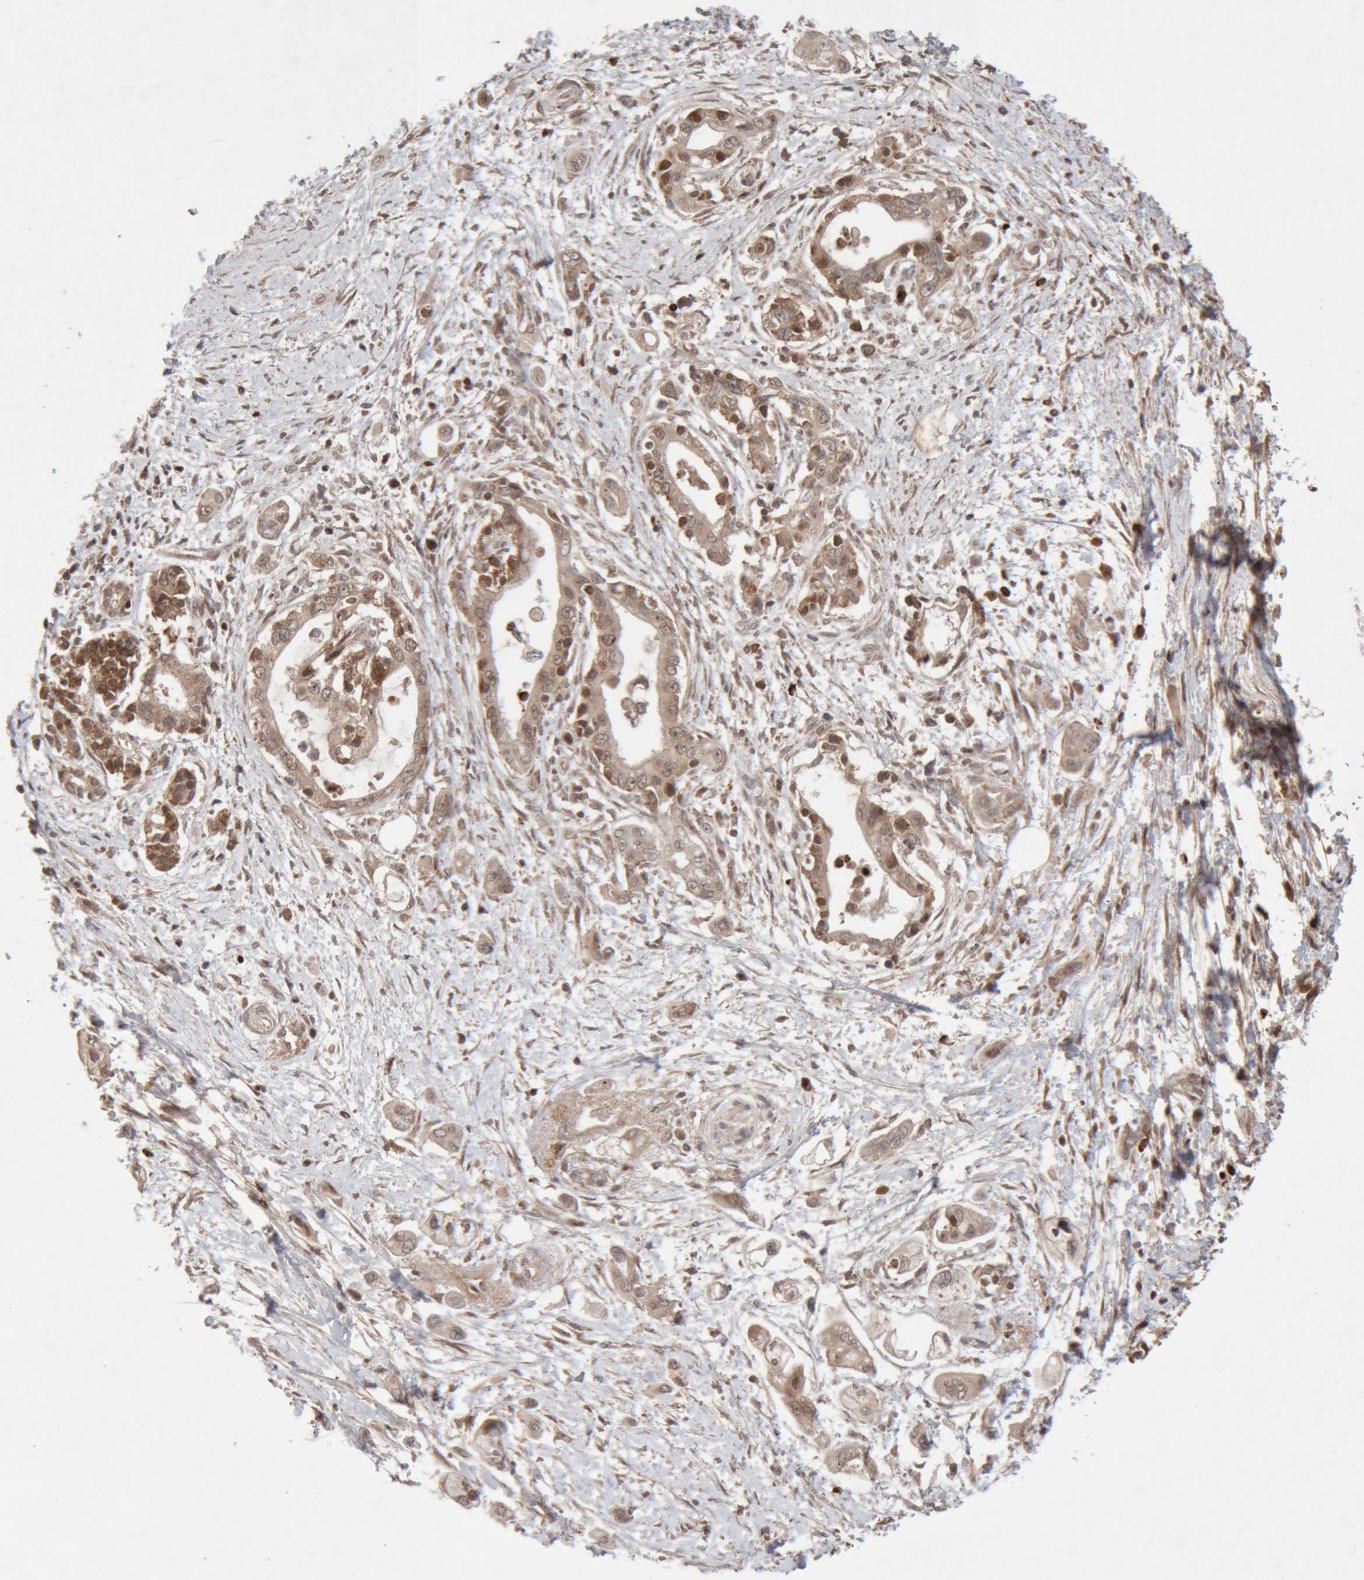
{"staining": {"intensity": "weak", "quantity": ">75%", "location": "cytoplasmic/membranous"}, "tissue": "pancreatic cancer", "cell_type": "Tumor cells", "image_type": "cancer", "snomed": [{"axis": "morphology", "description": "Adenocarcinoma, NOS"}, {"axis": "topography", "description": "Pancreas"}], "caption": "Pancreatic adenocarcinoma stained with DAB immunohistochemistry (IHC) demonstrates low levels of weak cytoplasmic/membranous staining in approximately >75% of tumor cells.", "gene": "KIF21B", "patient": {"sex": "male", "age": 59}}